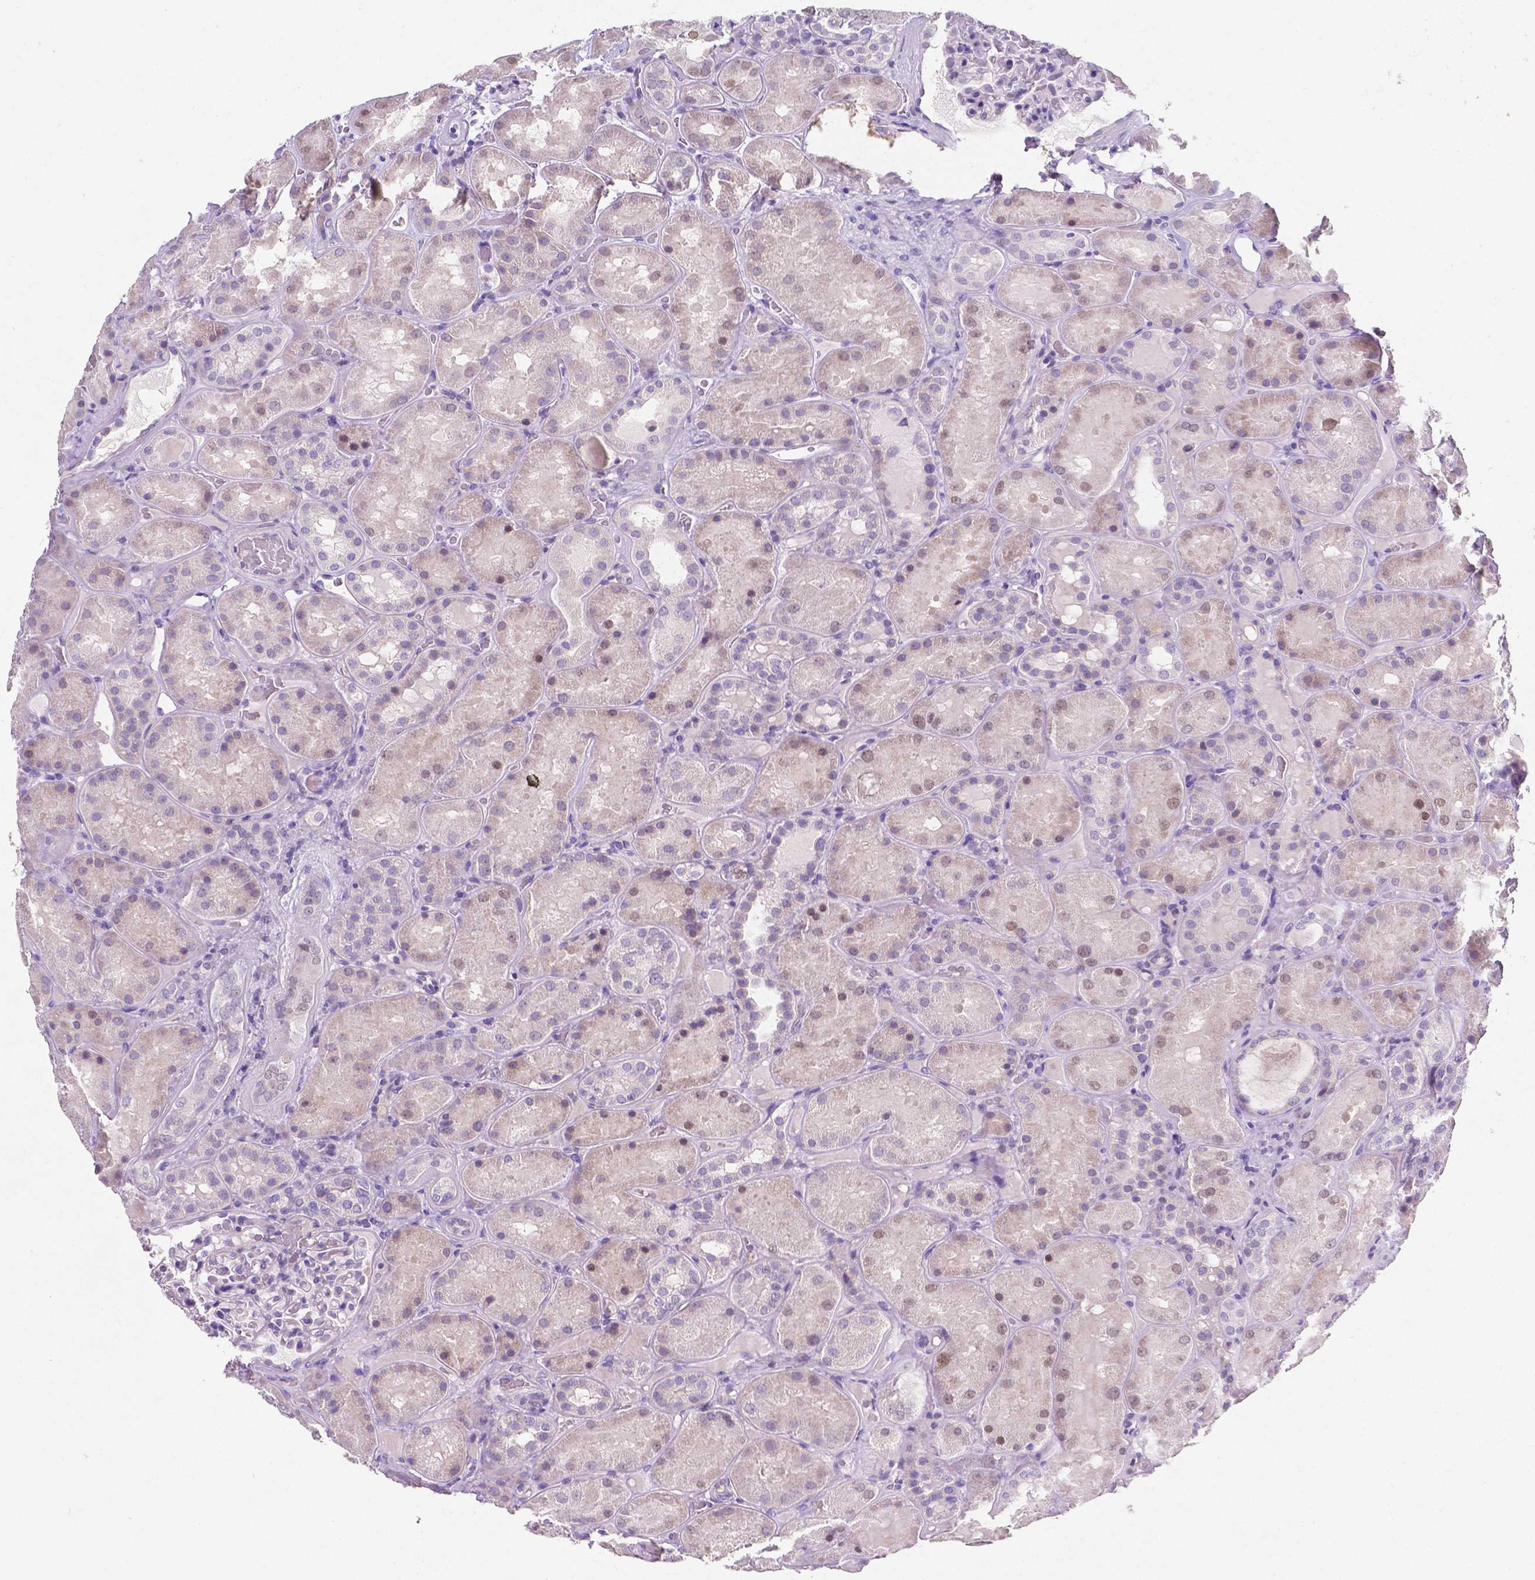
{"staining": {"intensity": "negative", "quantity": "none", "location": "none"}, "tissue": "kidney", "cell_type": "Cells in glomeruli", "image_type": "normal", "snomed": [{"axis": "morphology", "description": "Normal tissue, NOS"}, {"axis": "topography", "description": "Kidney"}], "caption": "The immunohistochemistry (IHC) histopathology image has no significant positivity in cells in glomeruli of kidney. (Stains: DAB immunohistochemistry with hematoxylin counter stain, Microscopy: brightfield microscopy at high magnification).", "gene": "SATB2", "patient": {"sex": "male", "age": 73}}